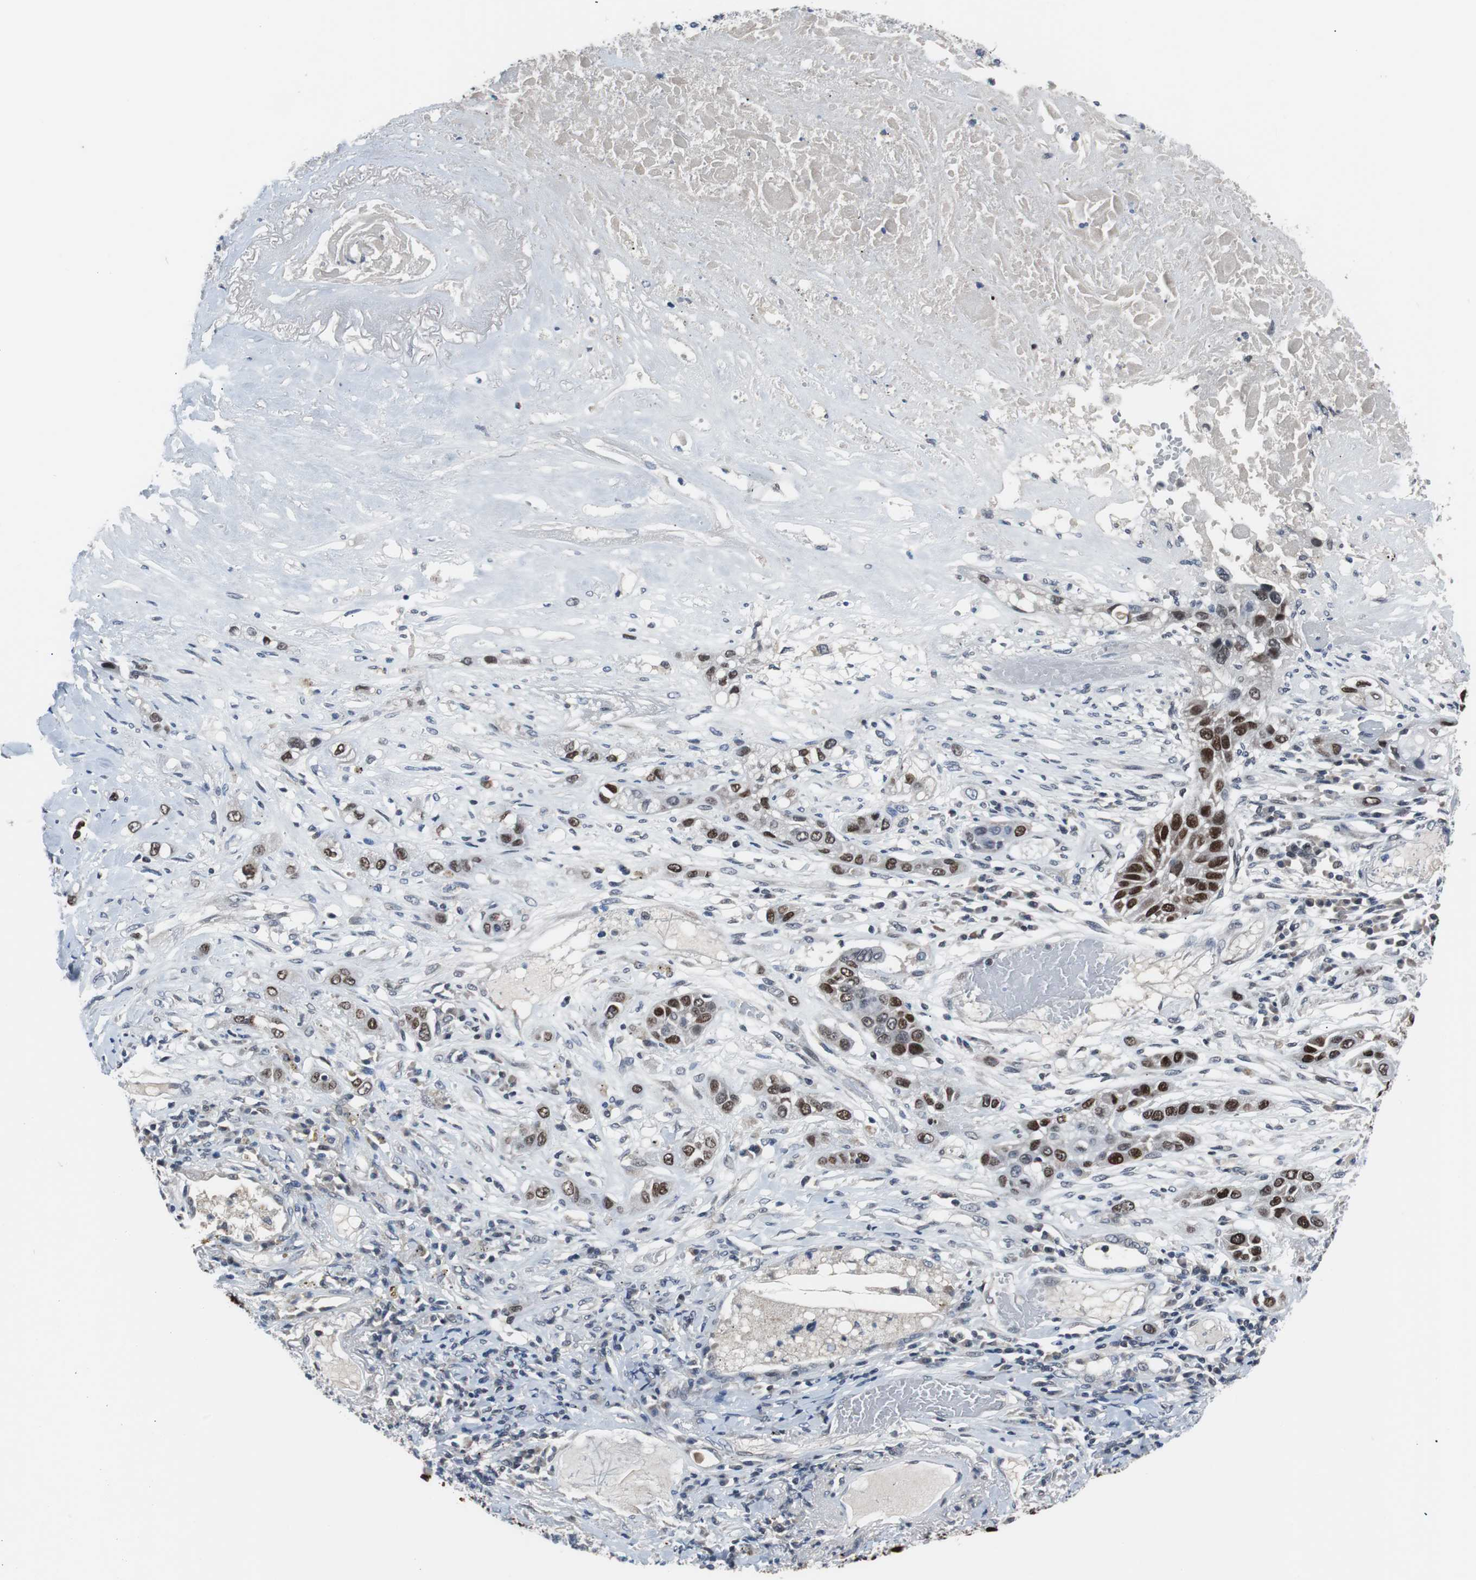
{"staining": {"intensity": "strong", "quantity": "25%-75%", "location": "nuclear"}, "tissue": "lung cancer", "cell_type": "Tumor cells", "image_type": "cancer", "snomed": [{"axis": "morphology", "description": "Squamous cell carcinoma, NOS"}, {"axis": "topography", "description": "Lung"}], "caption": "Brown immunohistochemical staining in lung squamous cell carcinoma shows strong nuclear expression in about 25%-75% of tumor cells. The staining was performed using DAB to visualize the protein expression in brown, while the nuclei were stained in blue with hematoxylin (Magnification: 20x).", "gene": "TP63", "patient": {"sex": "male", "age": 71}}